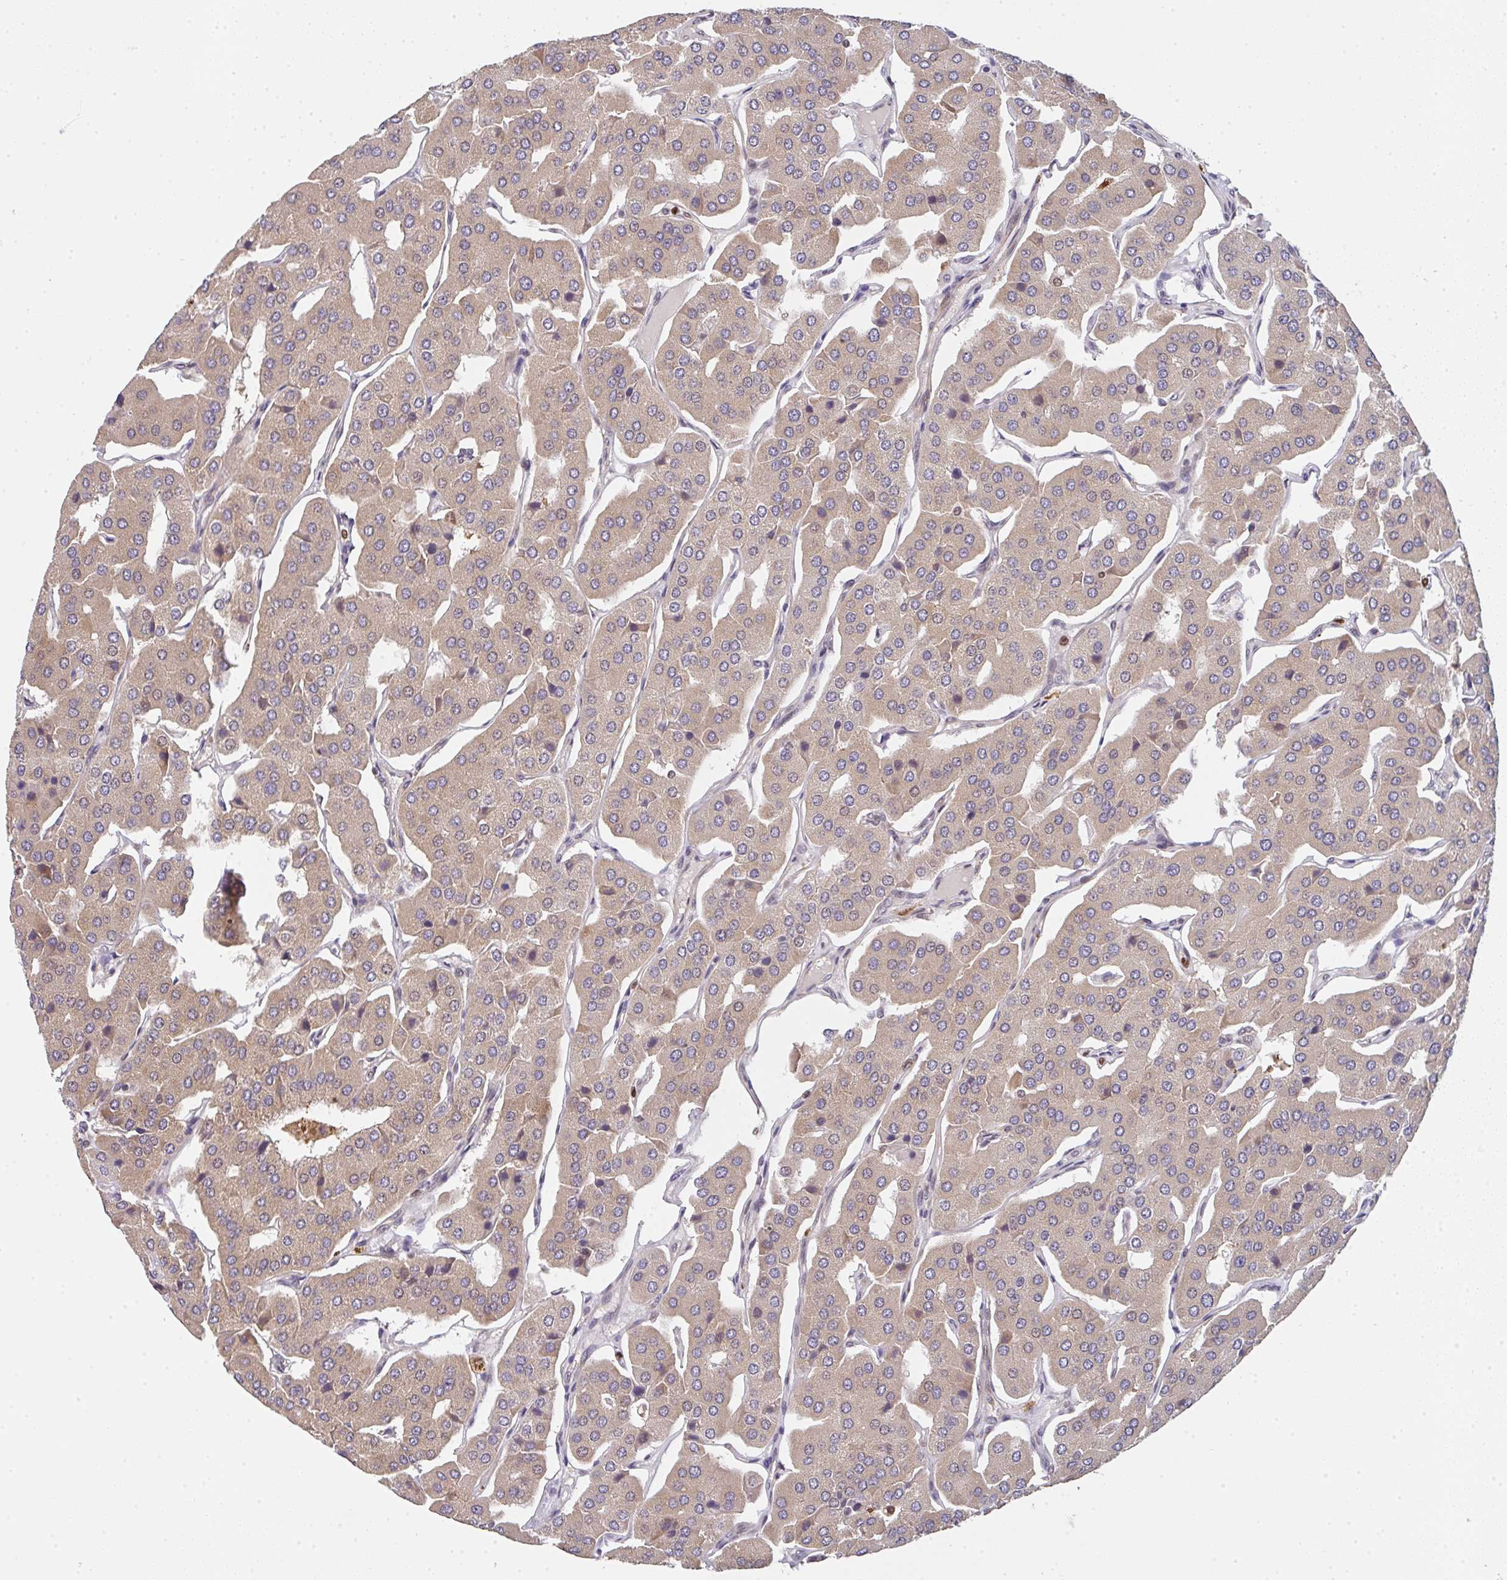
{"staining": {"intensity": "weak", "quantity": ">75%", "location": "cytoplasmic/membranous"}, "tissue": "parathyroid gland", "cell_type": "Glandular cells", "image_type": "normal", "snomed": [{"axis": "morphology", "description": "Normal tissue, NOS"}, {"axis": "morphology", "description": "Adenoma, NOS"}, {"axis": "topography", "description": "Parathyroid gland"}], "caption": "High-magnification brightfield microscopy of benign parathyroid gland stained with DAB (brown) and counterstained with hematoxylin (blue). glandular cells exhibit weak cytoplasmic/membranous positivity is appreciated in approximately>75% of cells.", "gene": "SIMC1", "patient": {"sex": "female", "age": 86}}